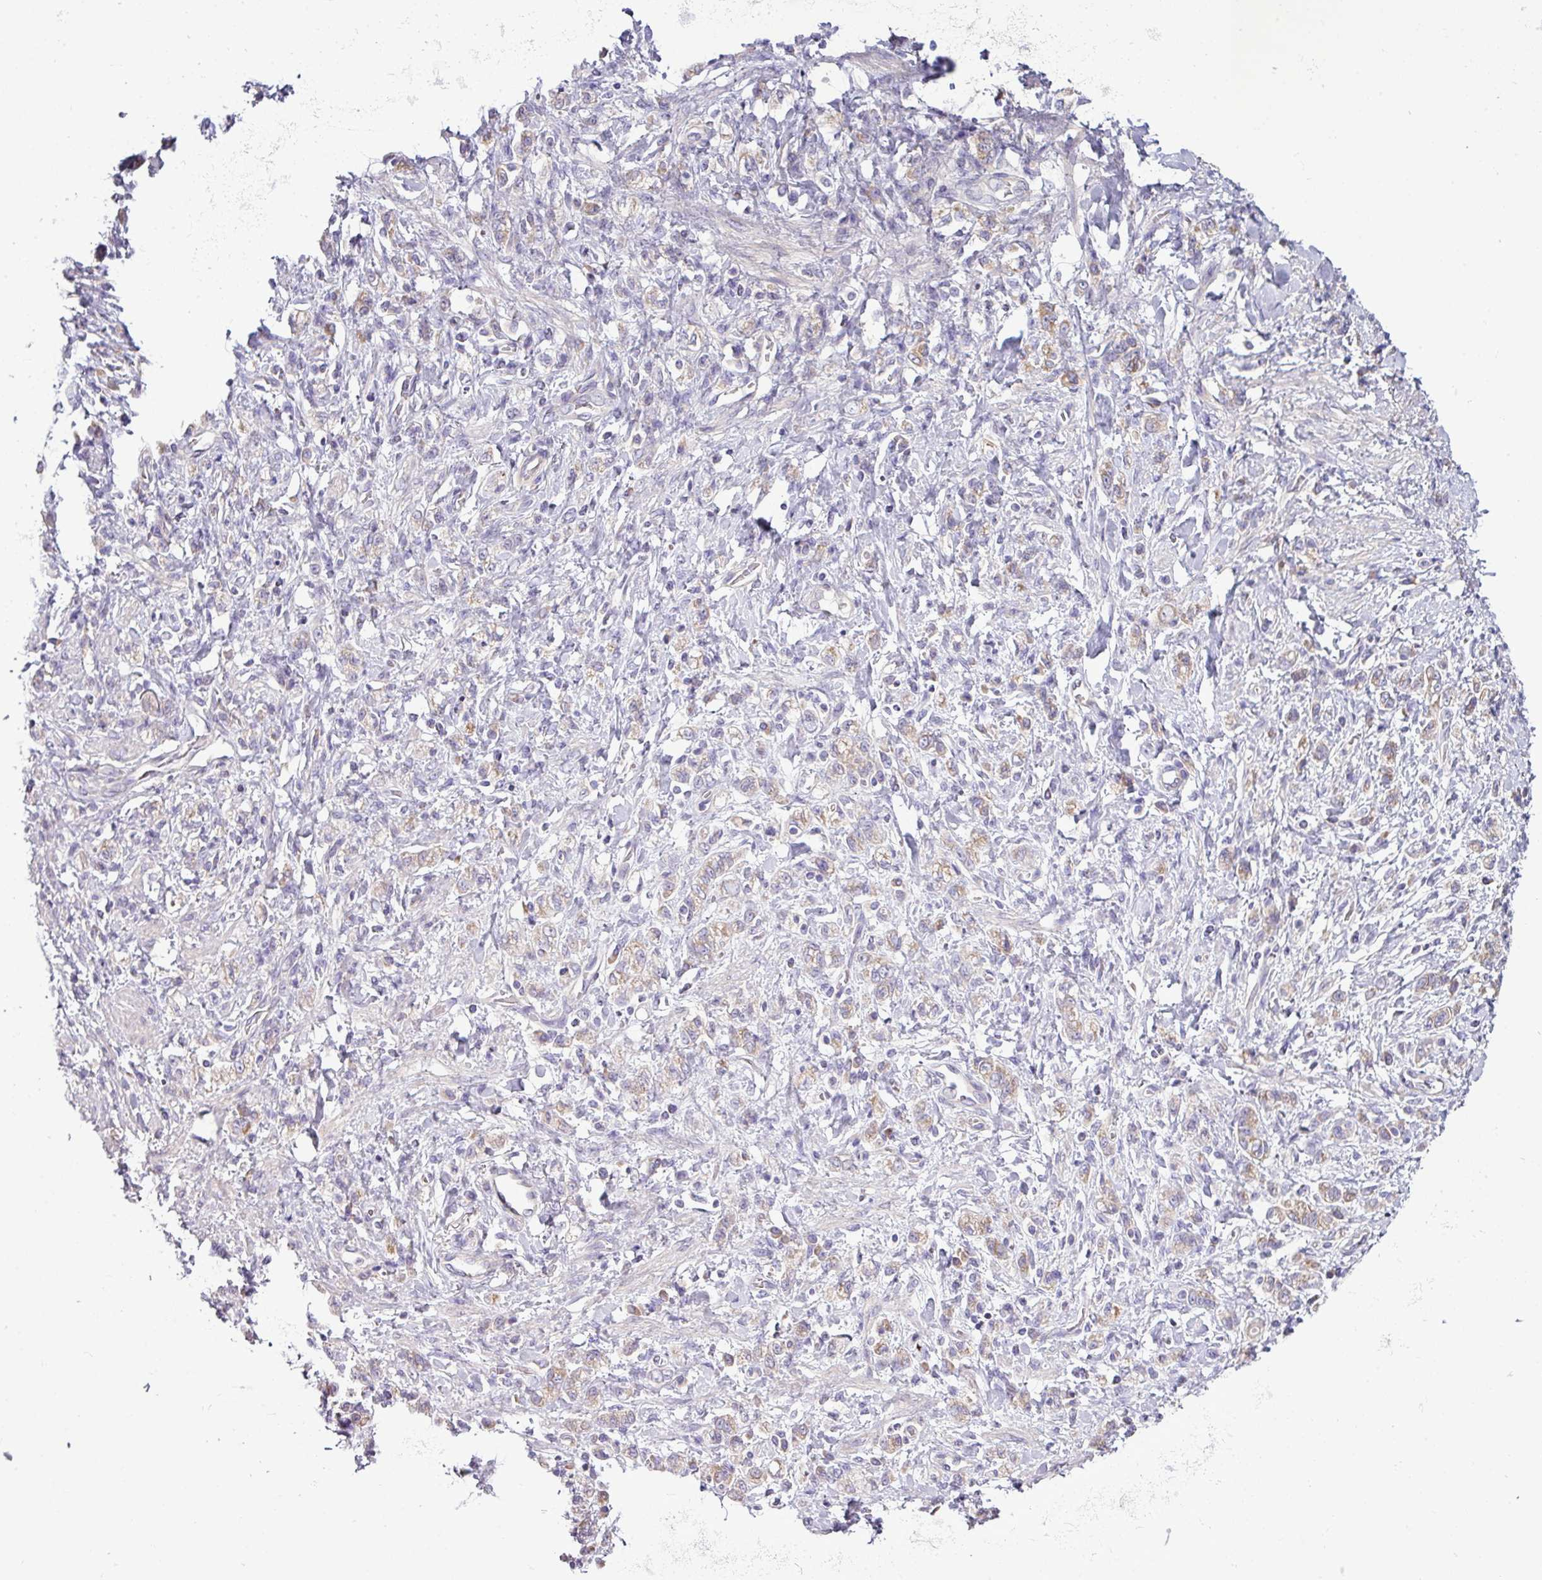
{"staining": {"intensity": "weak", "quantity": "25%-75%", "location": "cytoplasmic/membranous"}, "tissue": "stomach cancer", "cell_type": "Tumor cells", "image_type": "cancer", "snomed": [{"axis": "morphology", "description": "Adenocarcinoma, NOS"}, {"axis": "topography", "description": "Stomach"}], "caption": "Tumor cells reveal weak cytoplasmic/membranous expression in approximately 25%-75% of cells in stomach cancer (adenocarcinoma).", "gene": "AGAP5", "patient": {"sex": "male", "age": 77}}